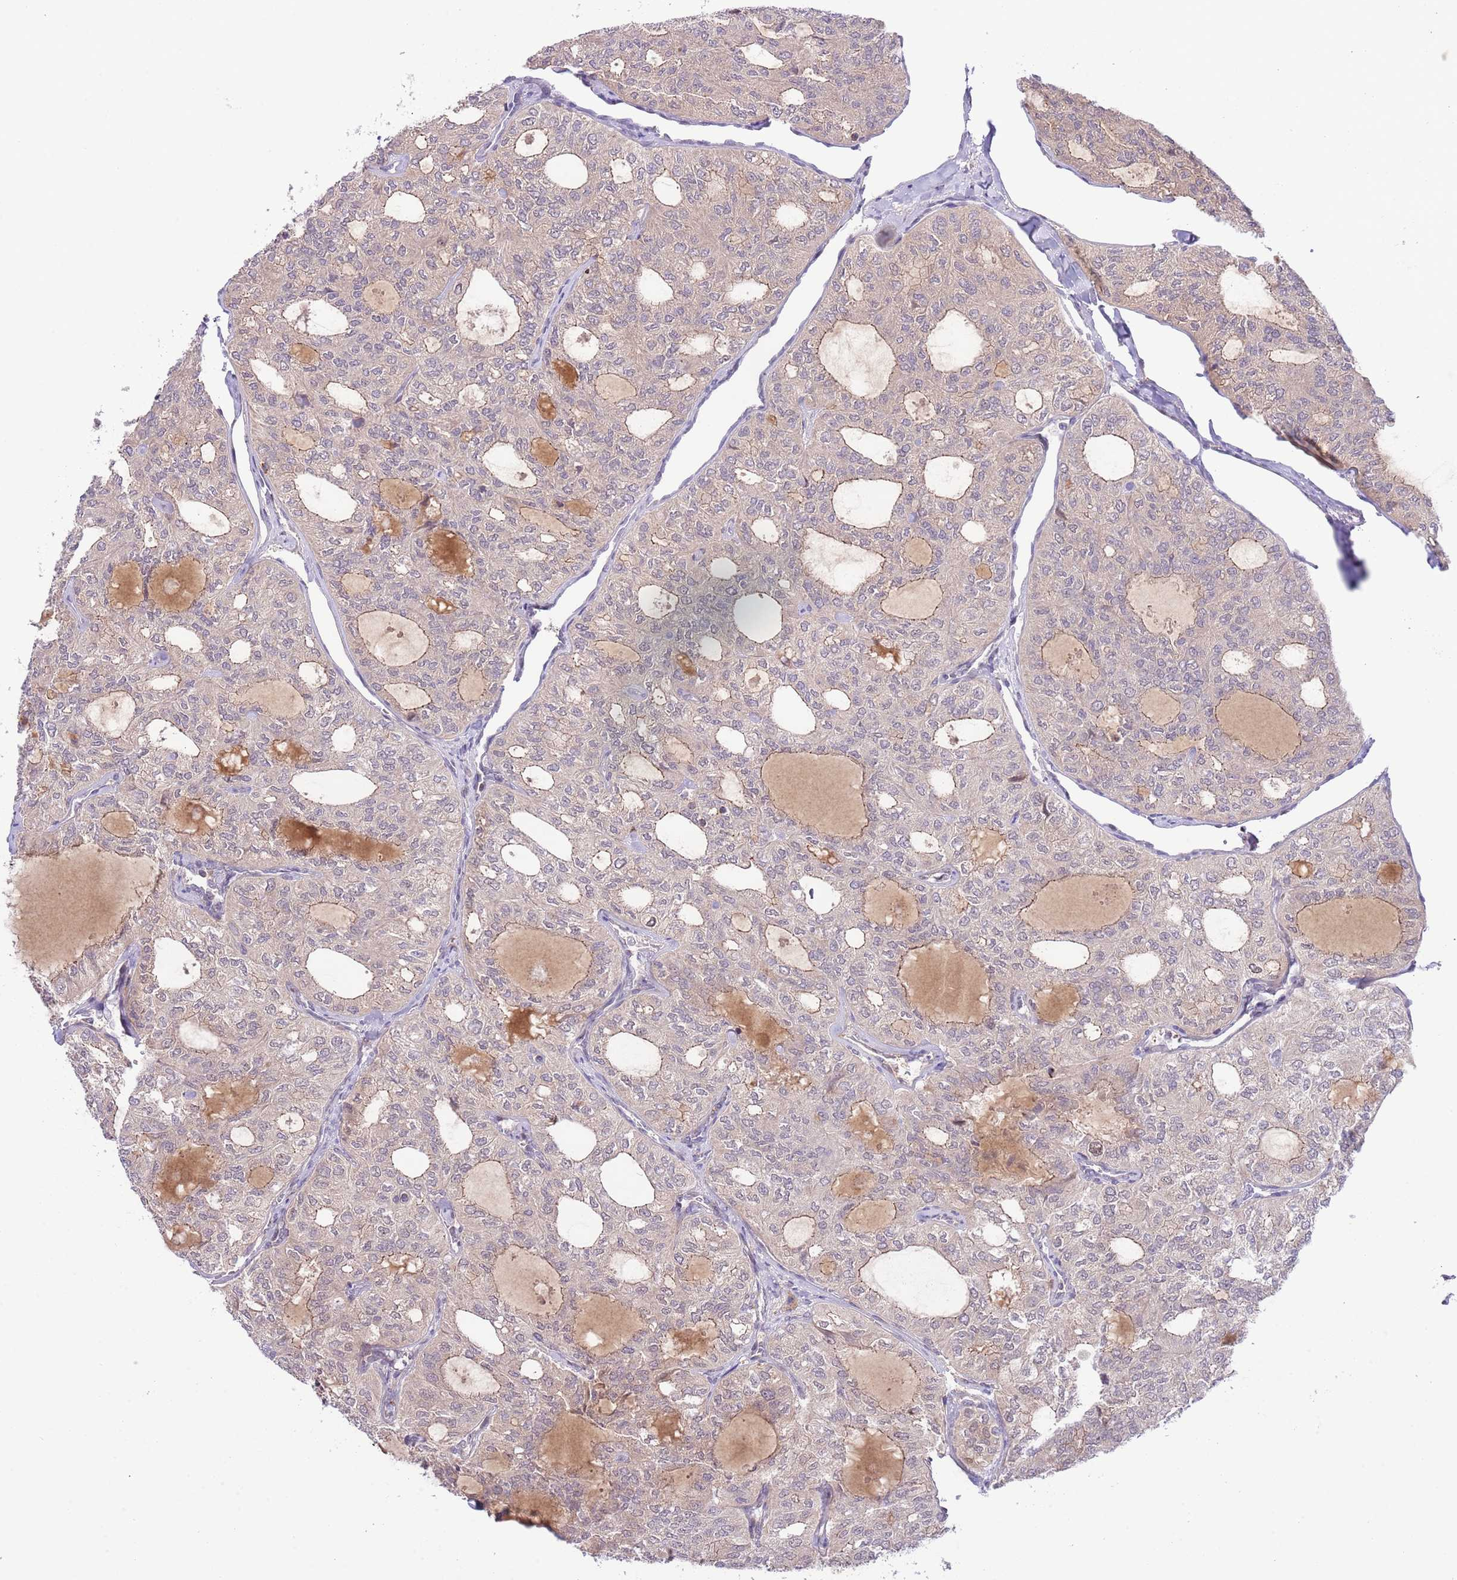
{"staining": {"intensity": "weak", "quantity": "<25%", "location": "cytoplasmic/membranous"}, "tissue": "thyroid cancer", "cell_type": "Tumor cells", "image_type": "cancer", "snomed": [{"axis": "morphology", "description": "Follicular adenoma carcinoma, NOS"}, {"axis": "topography", "description": "Thyroid gland"}], "caption": "The IHC histopathology image has no significant positivity in tumor cells of thyroid cancer tissue. (Stains: DAB (3,3'-diaminobenzidine) IHC with hematoxylin counter stain, Microscopy: brightfield microscopy at high magnification).", "gene": "PRR16", "patient": {"sex": "male", "age": 75}}